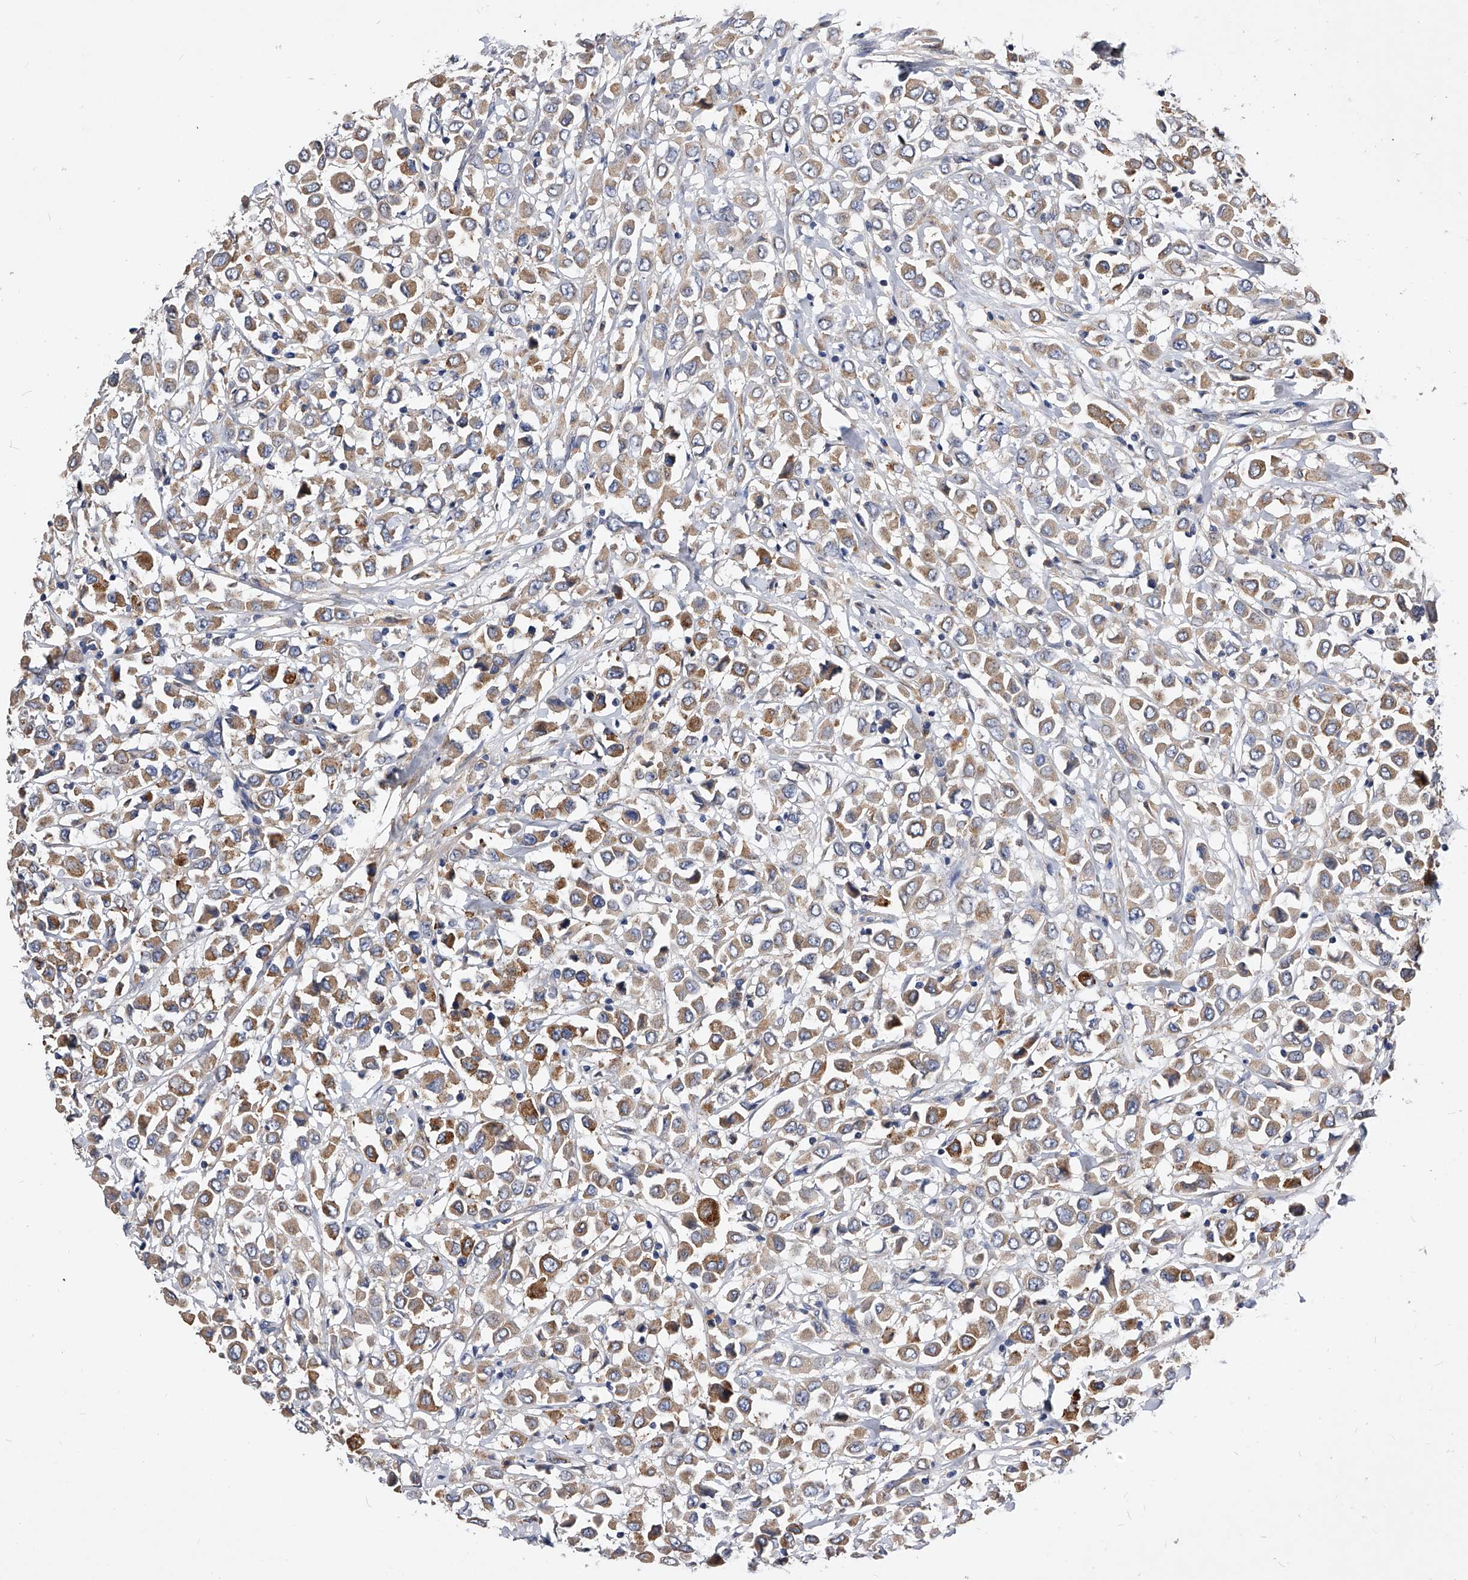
{"staining": {"intensity": "moderate", "quantity": ">75%", "location": "cytoplasmic/membranous"}, "tissue": "breast cancer", "cell_type": "Tumor cells", "image_type": "cancer", "snomed": [{"axis": "morphology", "description": "Duct carcinoma"}, {"axis": "topography", "description": "Breast"}], "caption": "A brown stain labels moderate cytoplasmic/membranous expression of a protein in human breast invasive ductal carcinoma tumor cells.", "gene": "ARL4C", "patient": {"sex": "female", "age": 61}}